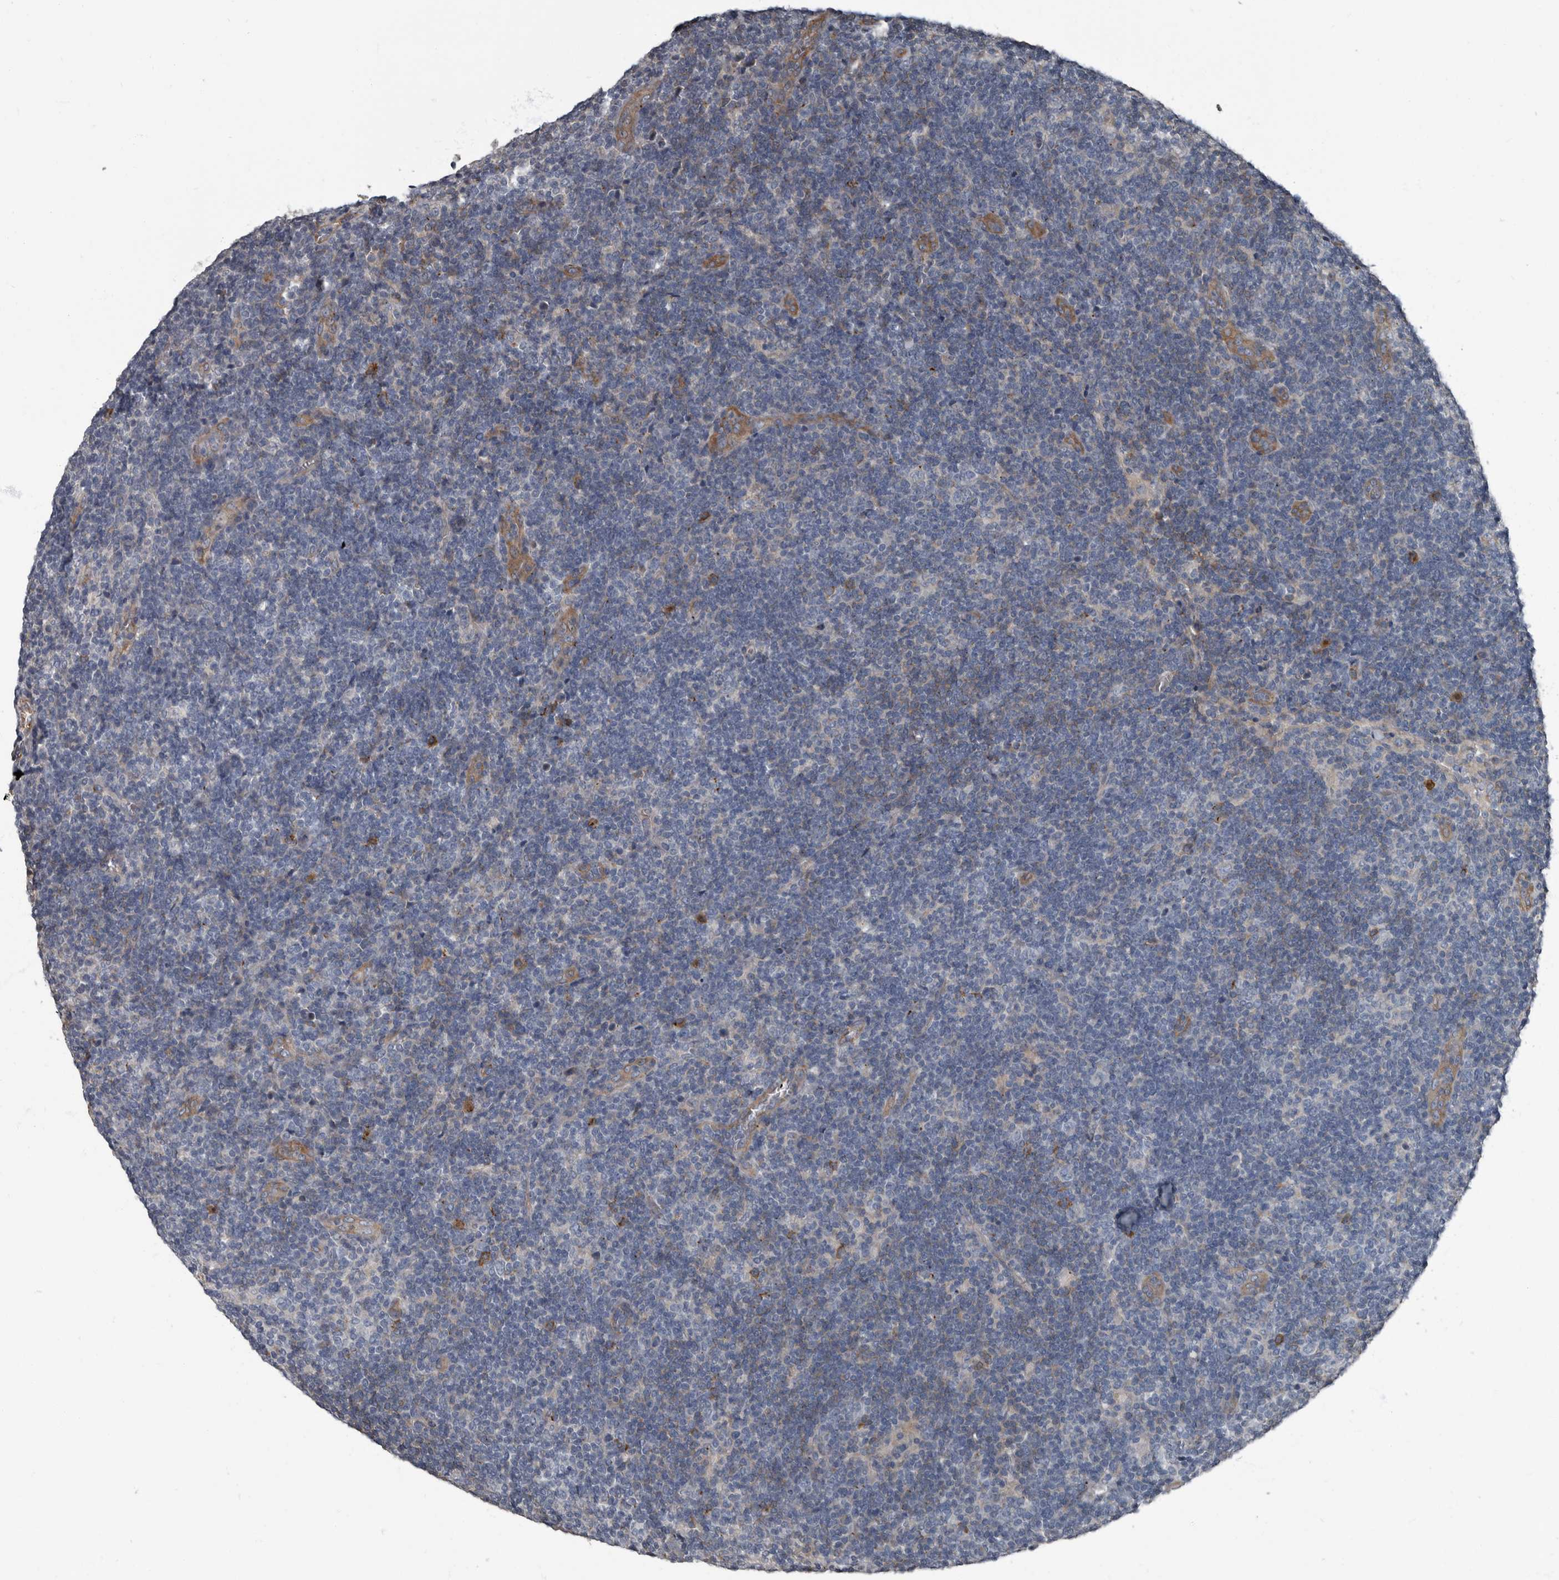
{"staining": {"intensity": "negative", "quantity": "none", "location": "none"}, "tissue": "lymphoma", "cell_type": "Tumor cells", "image_type": "cancer", "snomed": [{"axis": "morphology", "description": "Hodgkin's disease, NOS"}, {"axis": "topography", "description": "Lymph node"}], "caption": "Tumor cells are negative for protein expression in human lymphoma. Brightfield microscopy of immunohistochemistry stained with DAB (brown) and hematoxylin (blue), captured at high magnification.", "gene": "TPD52L1", "patient": {"sex": "female", "age": 57}}